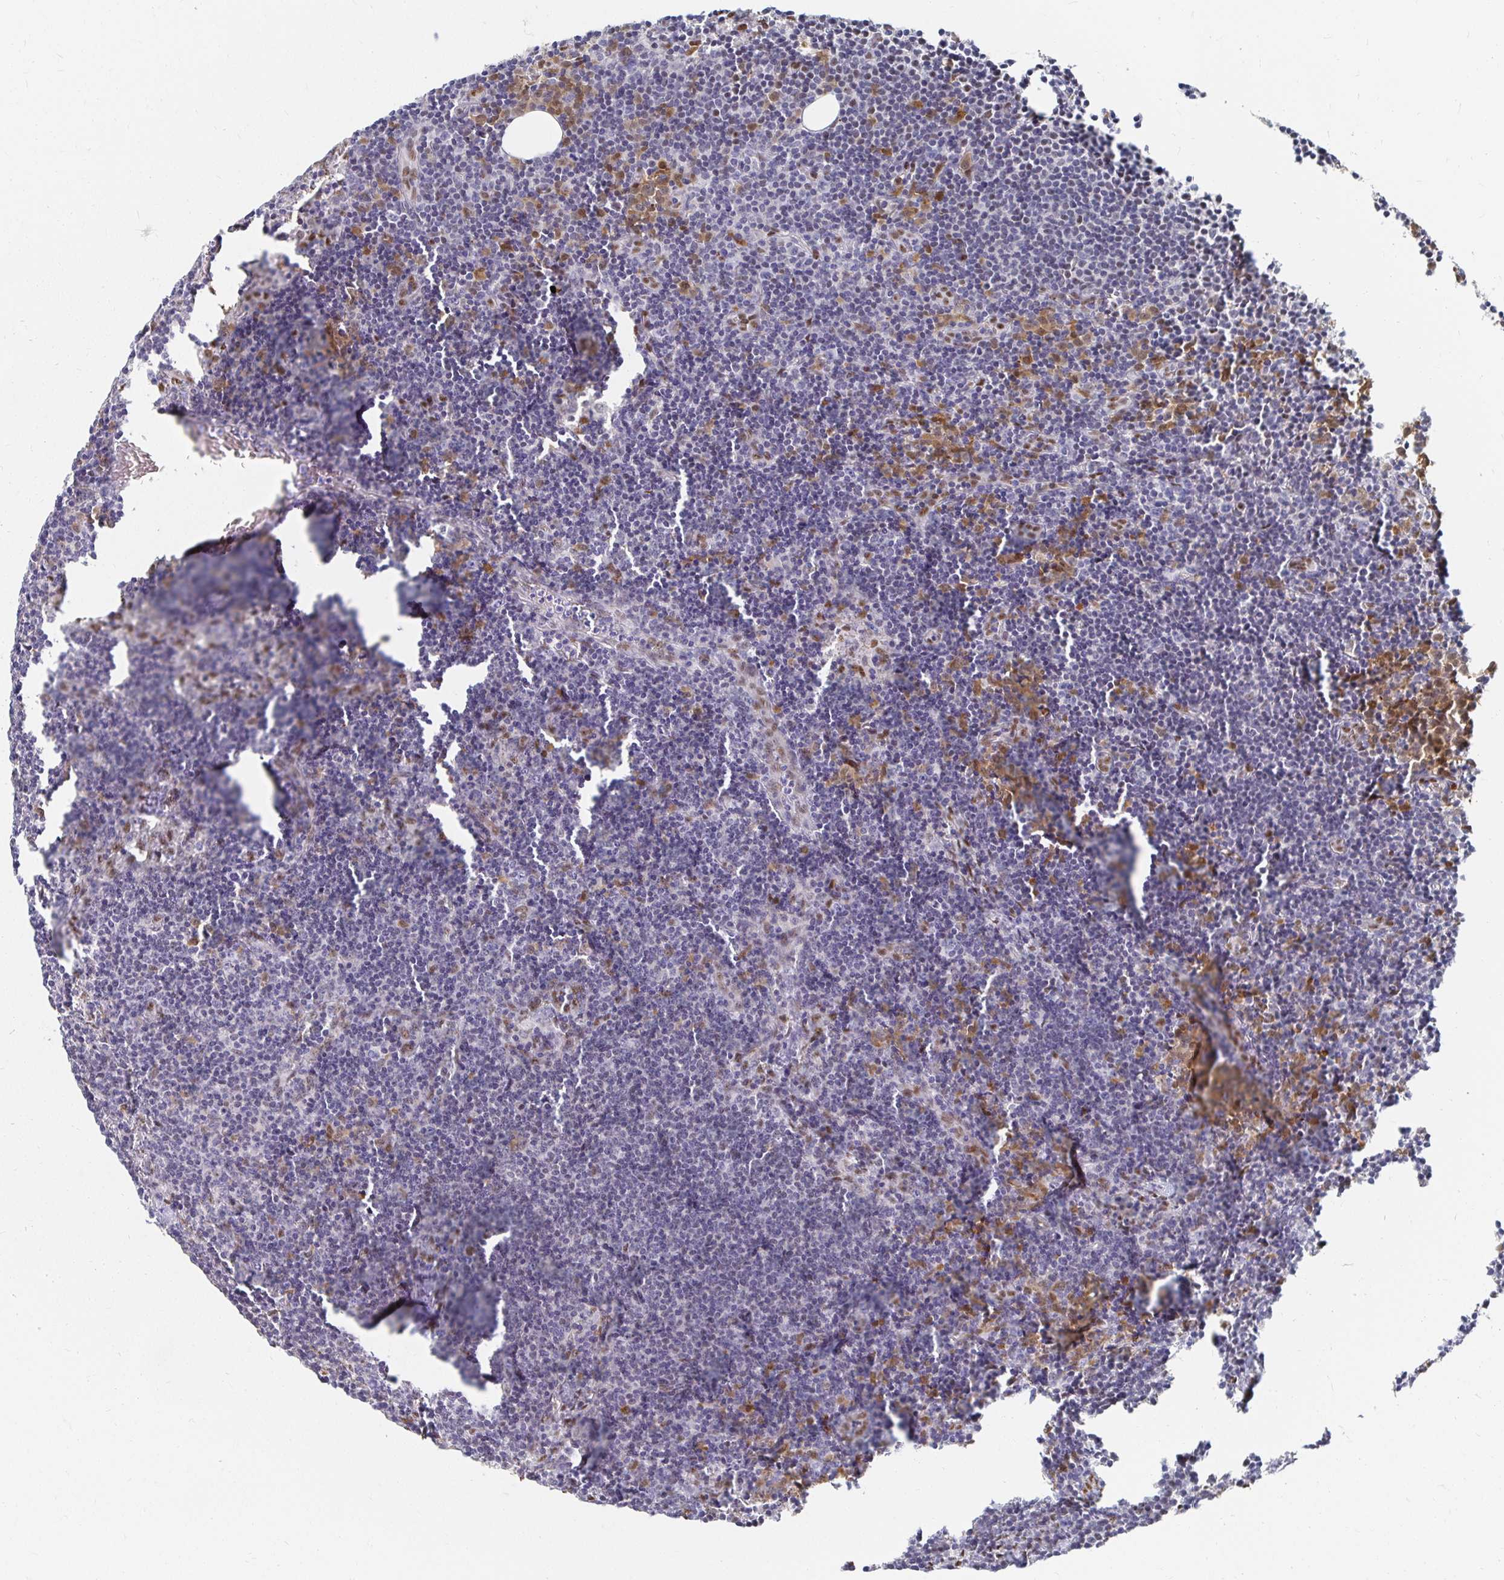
{"staining": {"intensity": "moderate", "quantity": "<25%", "location": "nuclear"}, "tissue": "lymph node", "cell_type": "Germinal center cells", "image_type": "normal", "snomed": [{"axis": "morphology", "description": "Normal tissue, NOS"}, {"axis": "topography", "description": "Lymph node"}], "caption": "Germinal center cells display low levels of moderate nuclear staining in approximately <25% of cells in normal human lymph node. (Brightfield microscopy of DAB IHC at high magnification).", "gene": "CLIC3", "patient": {"sex": "female", "age": 41}}